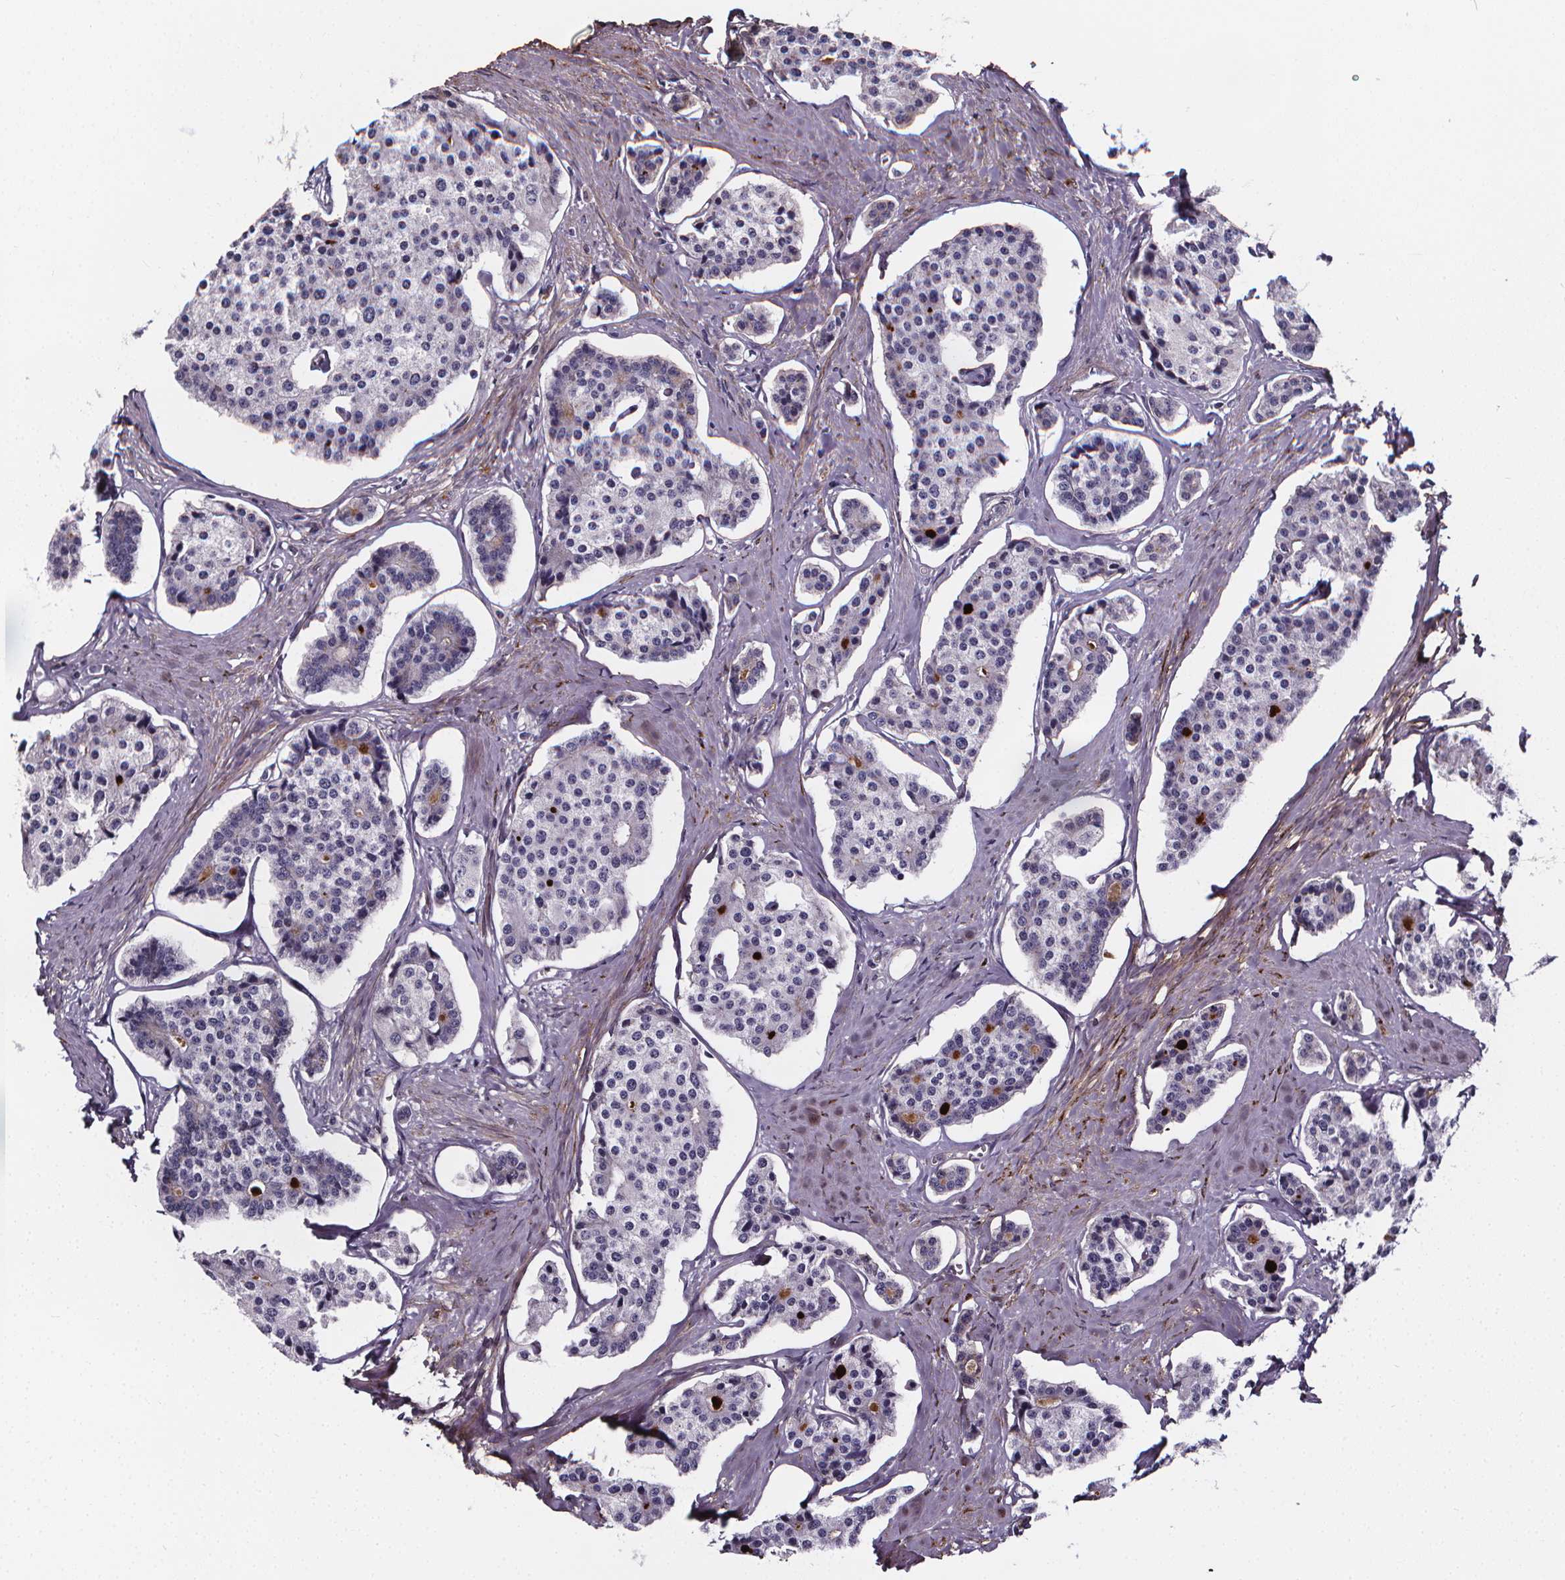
{"staining": {"intensity": "negative", "quantity": "none", "location": "none"}, "tissue": "carcinoid", "cell_type": "Tumor cells", "image_type": "cancer", "snomed": [{"axis": "morphology", "description": "Carcinoid, malignant, NOS"}, {"axis": "topography", "description": "Small intestine"}], "caption": "Immunohistochemical staining of human carcinoid (malignant) shows no significant expression in tumor cells. Nuclei are stained in blue.", "gene": "AEBP1", "patient": {"sex": "female", "age": 65}}